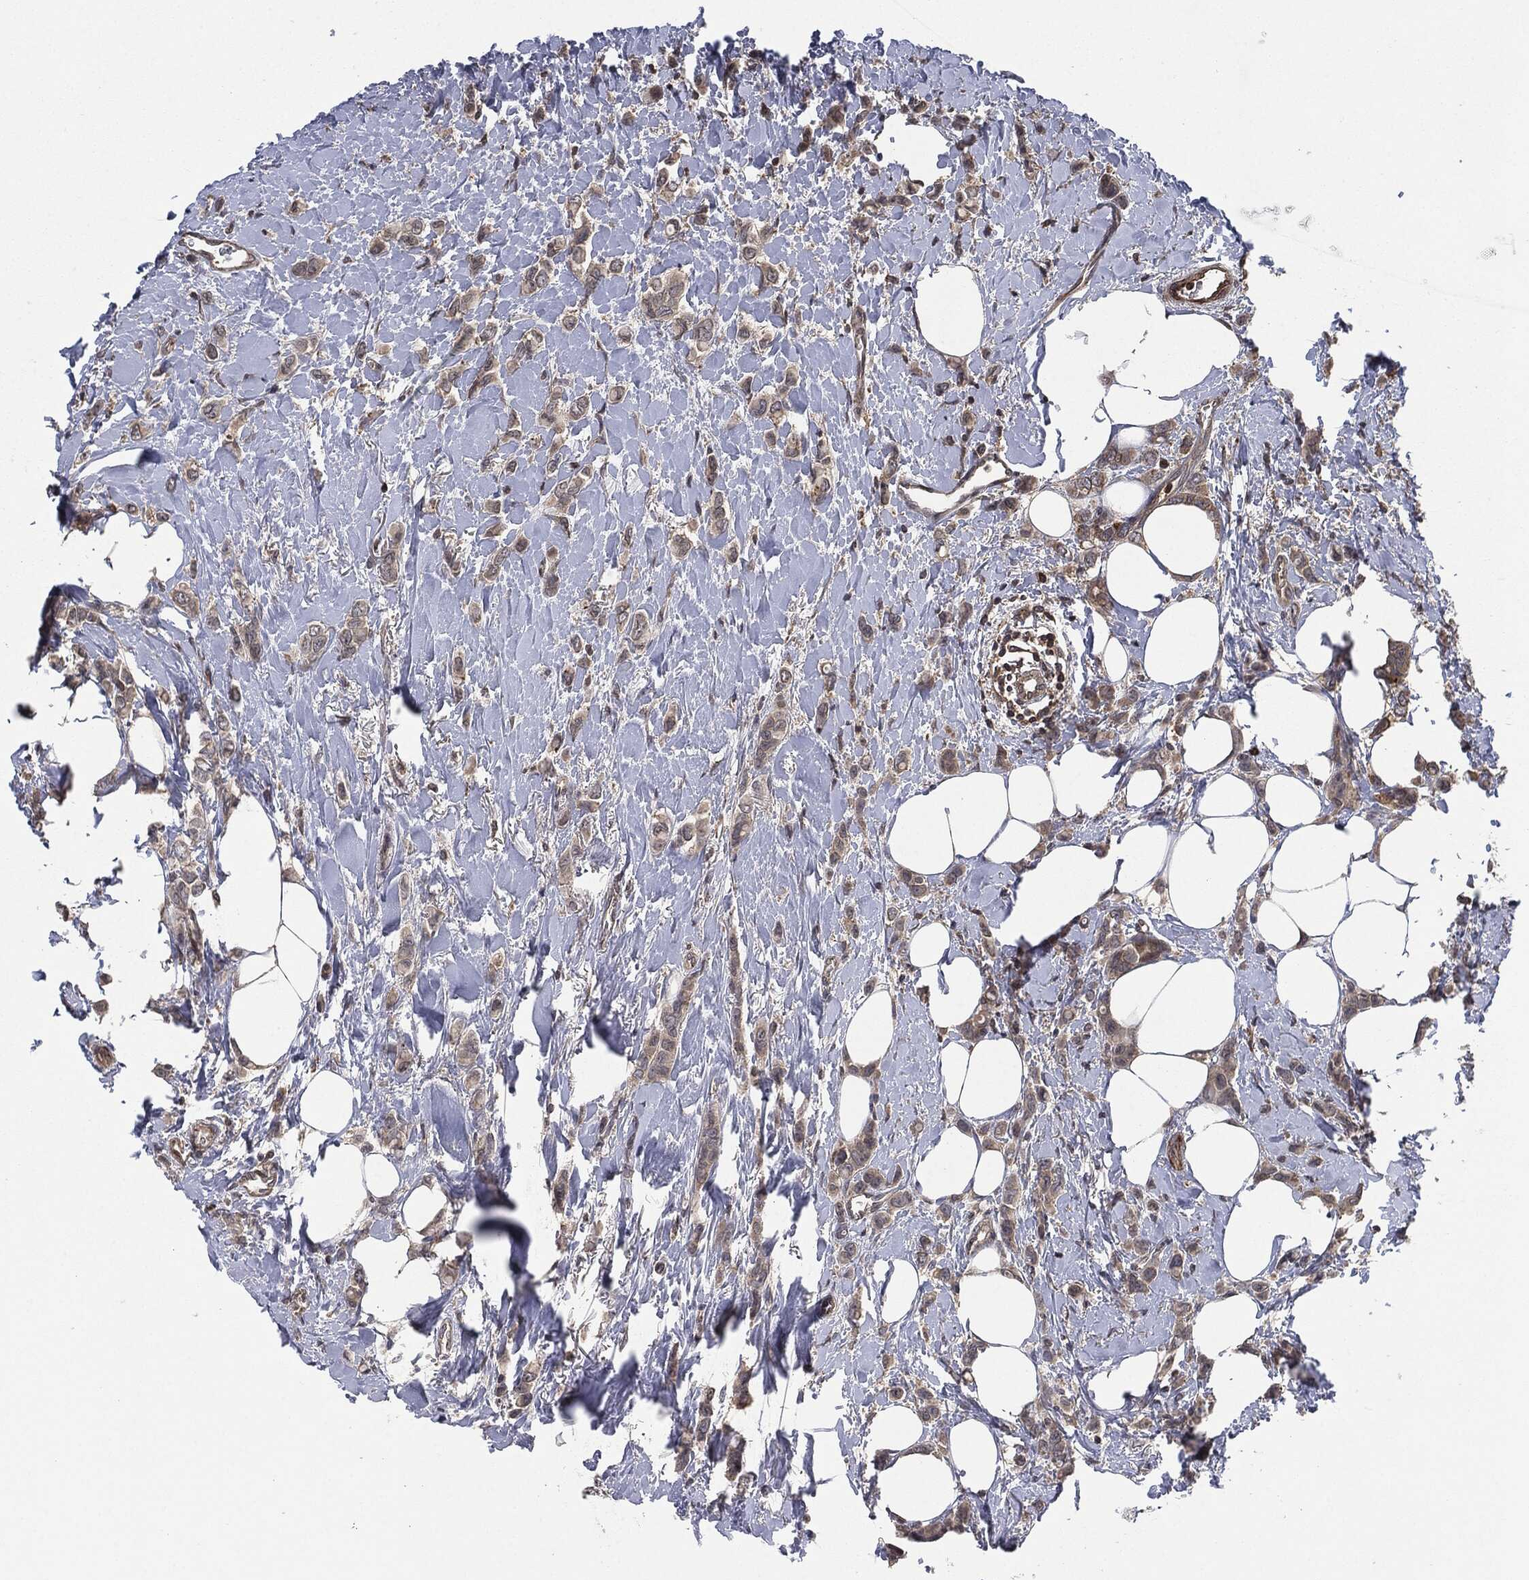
{"staining": {"intensity": "weak", "quantity": "25%-75%", "location": "cytoplasmic/membranous"}, "tissue": "breast cancer", "cell_type": "Tumor cells", "image_type": "cancer", "snomed": [{"axis": "morphology", "description": "Lobular carcinoma"}, {"axis": "topography", "description": "Breast"}], "caption": "Immunohistochemical staining of breast cancer exhibits weak cytoplasmic/membranous protein expression in about 25%-75% of tumor cells.", "gene": "UBR1", "patient": {"sex": "female", "age": 66}}